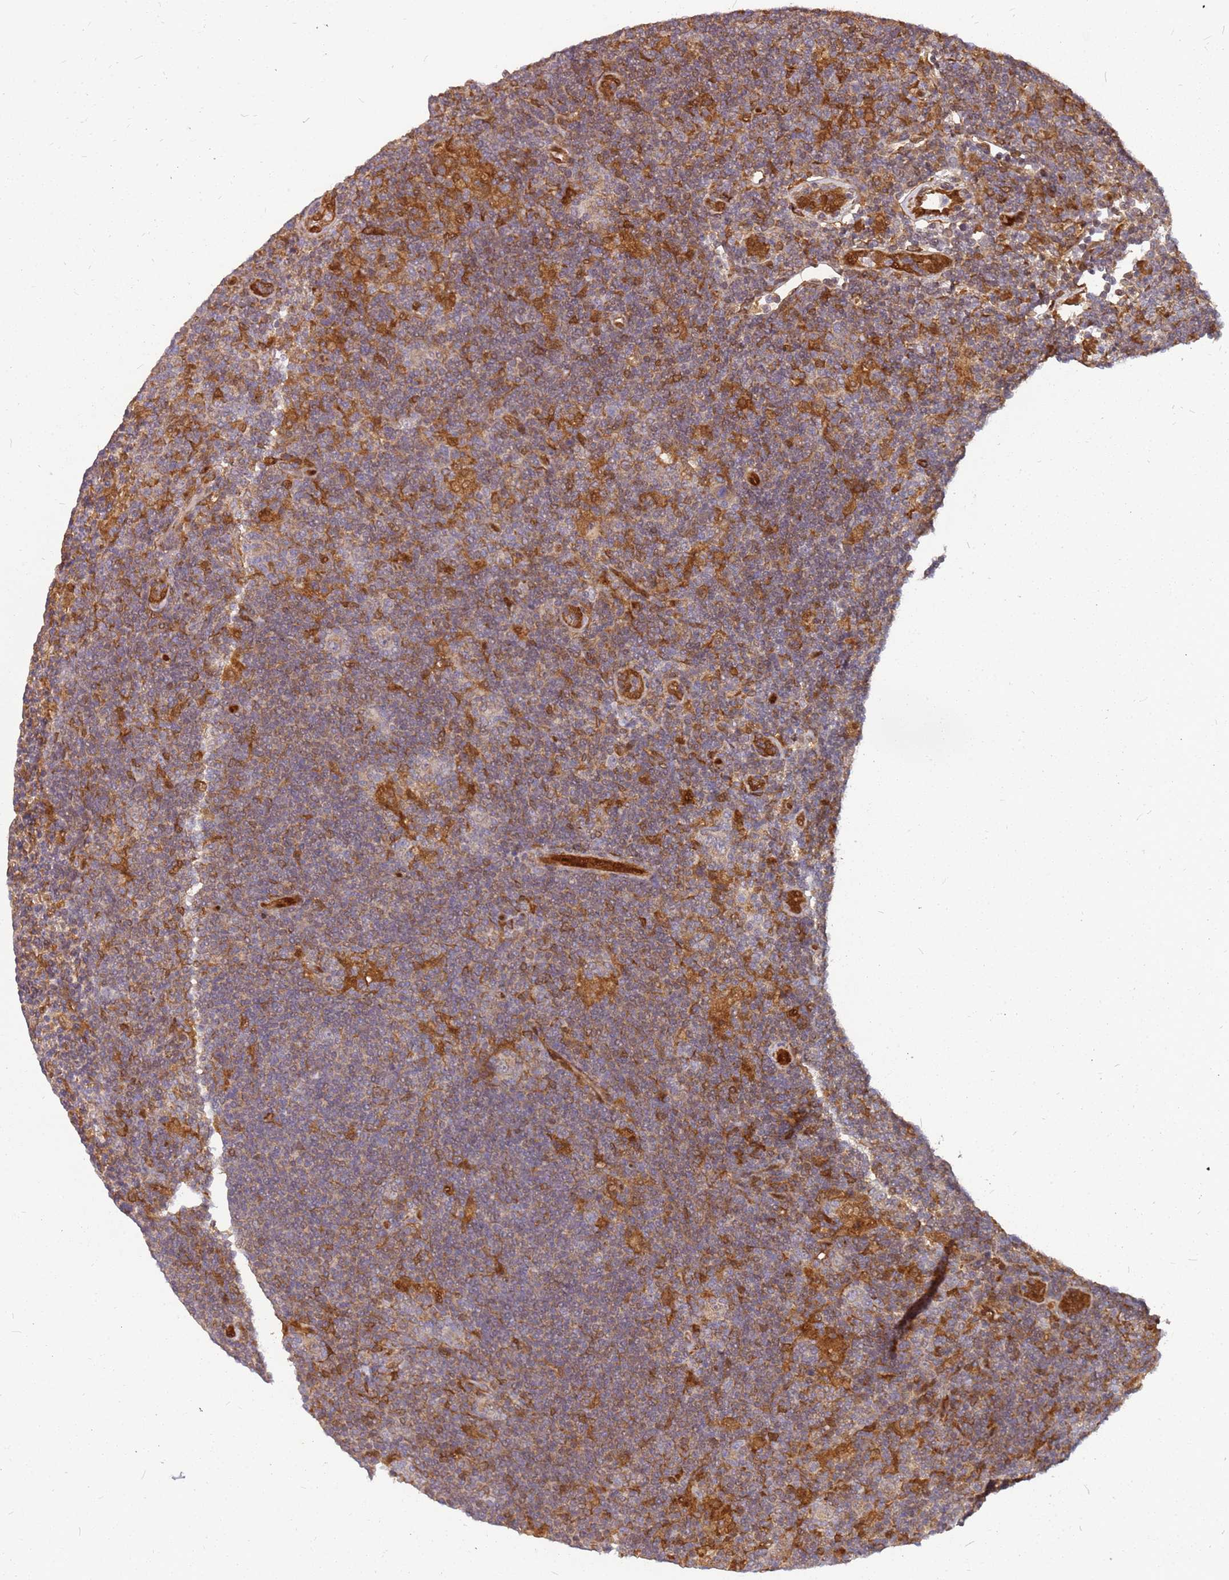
{"staining": {"intensity": "moderate", "quantity": ">75%", "location": "cytoplasmic/membranous"}, "tissue": "lymphoma", "cell_type": "Tumor cells", "image_type": "cancer", "snomed": [{"axis": "morphology", "description": "Hodgkin's disease, NOS"}, {"axis": "topography", "description": "Lymph node"}], "caption": "Hodgkin's disease stained with immunohistochemistry exhibits moderate cytoplasmic/membranous staining in about >75% of tumor cells. The protein of interest is stained brown, and the nuclei are stained in blue (DAB IHC with brightfield microscopy, high magnification).", "gene": "NUDT14", "patient": {"sex": "female", "age": 57}}